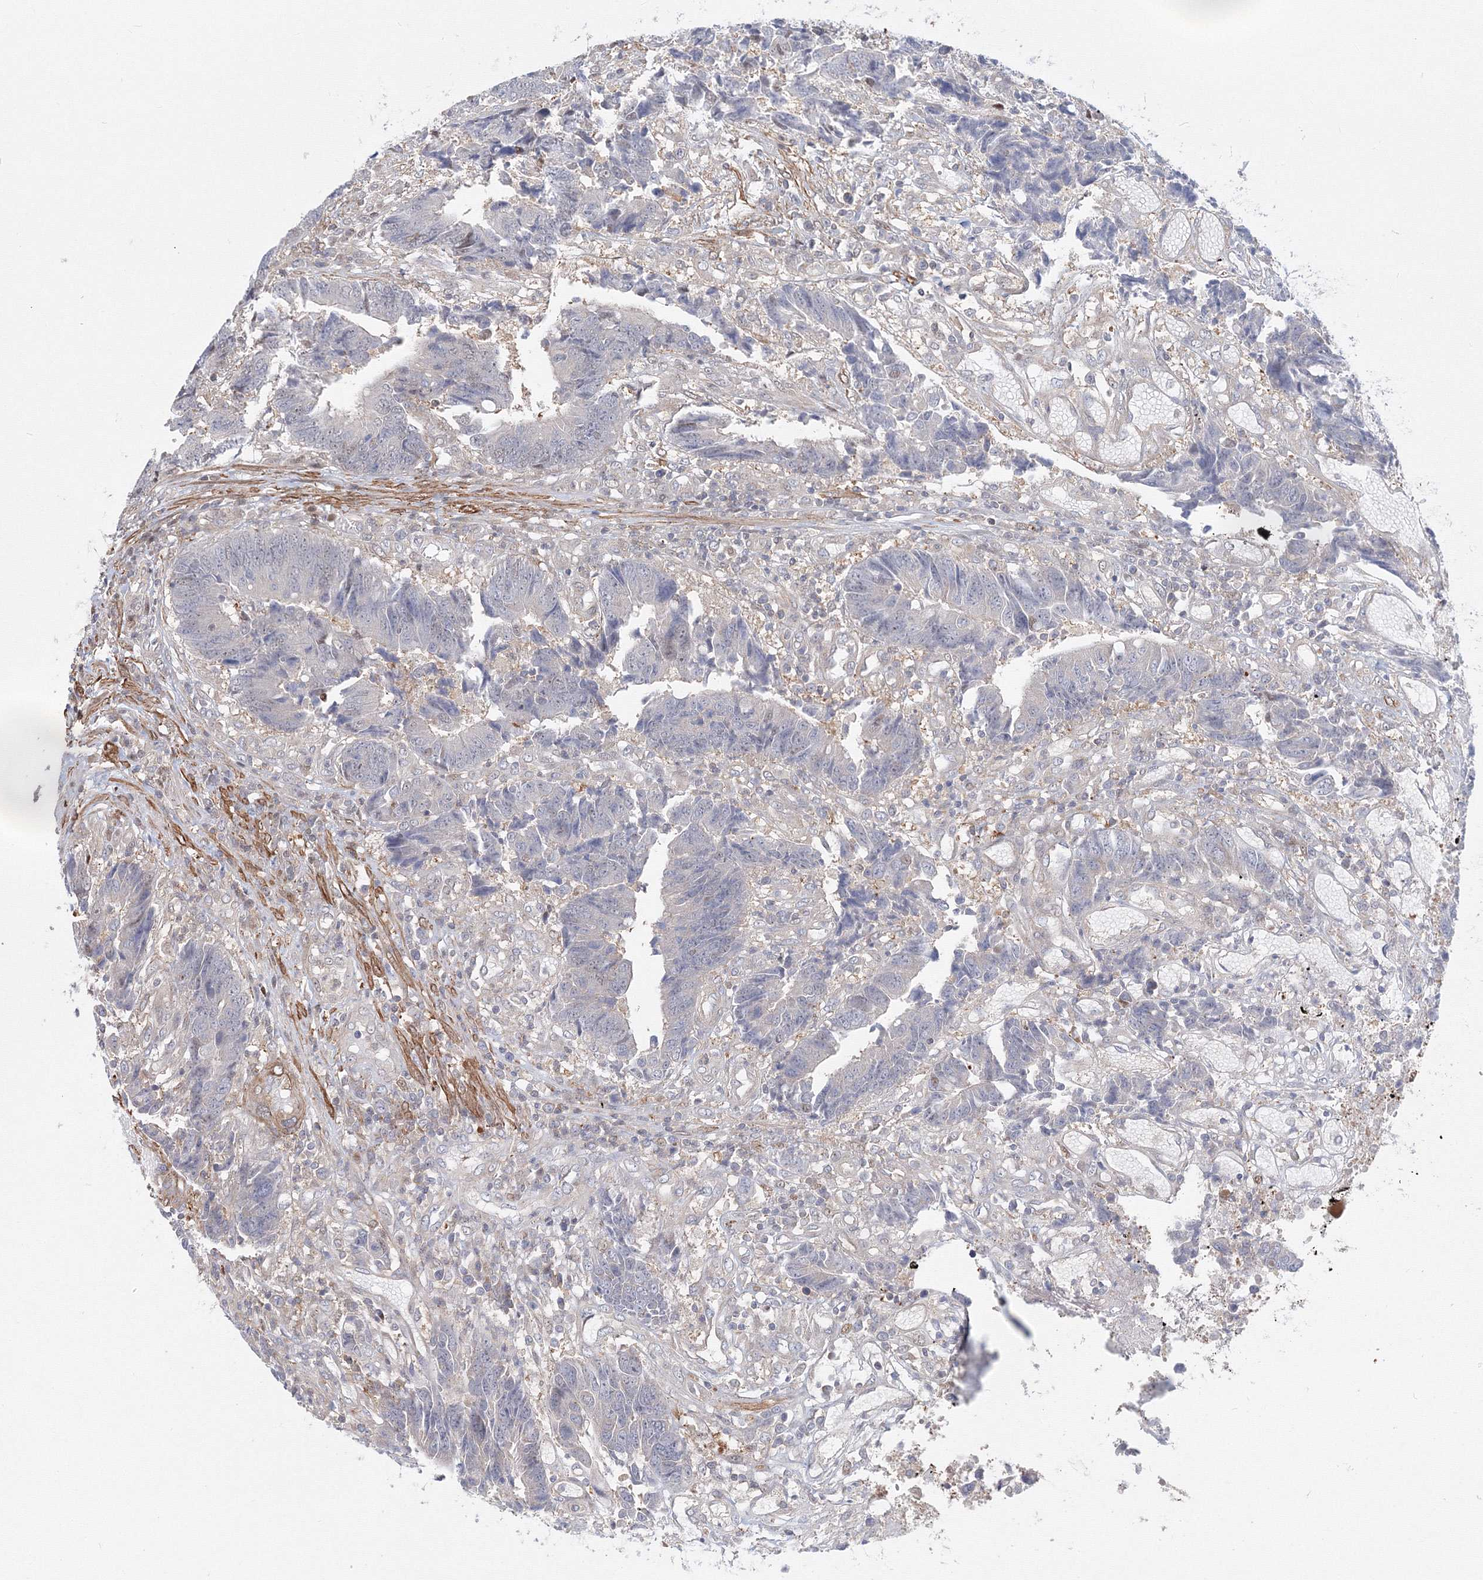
{"staining": {"intensity": "negative", "quantity": "none", "location": "none"}, "tissue": "colorectal cancer", "cell_type": "Tumor cells", "image_type": "cancer", "snomed": [{"axis": "morphology", "description": "Adenocarcinoma, NOS"}, {"axis": "topography", "description": "Rectum"}], "caption": "DAB (3,3'-diaminobenzidine) immunohistochemical staining of colorectal adenocarcinoma demonstrates no significant positivity in tumor cells.", "gene": "ARHGAP21", "patient": {"sex": "male", "age": 84}}